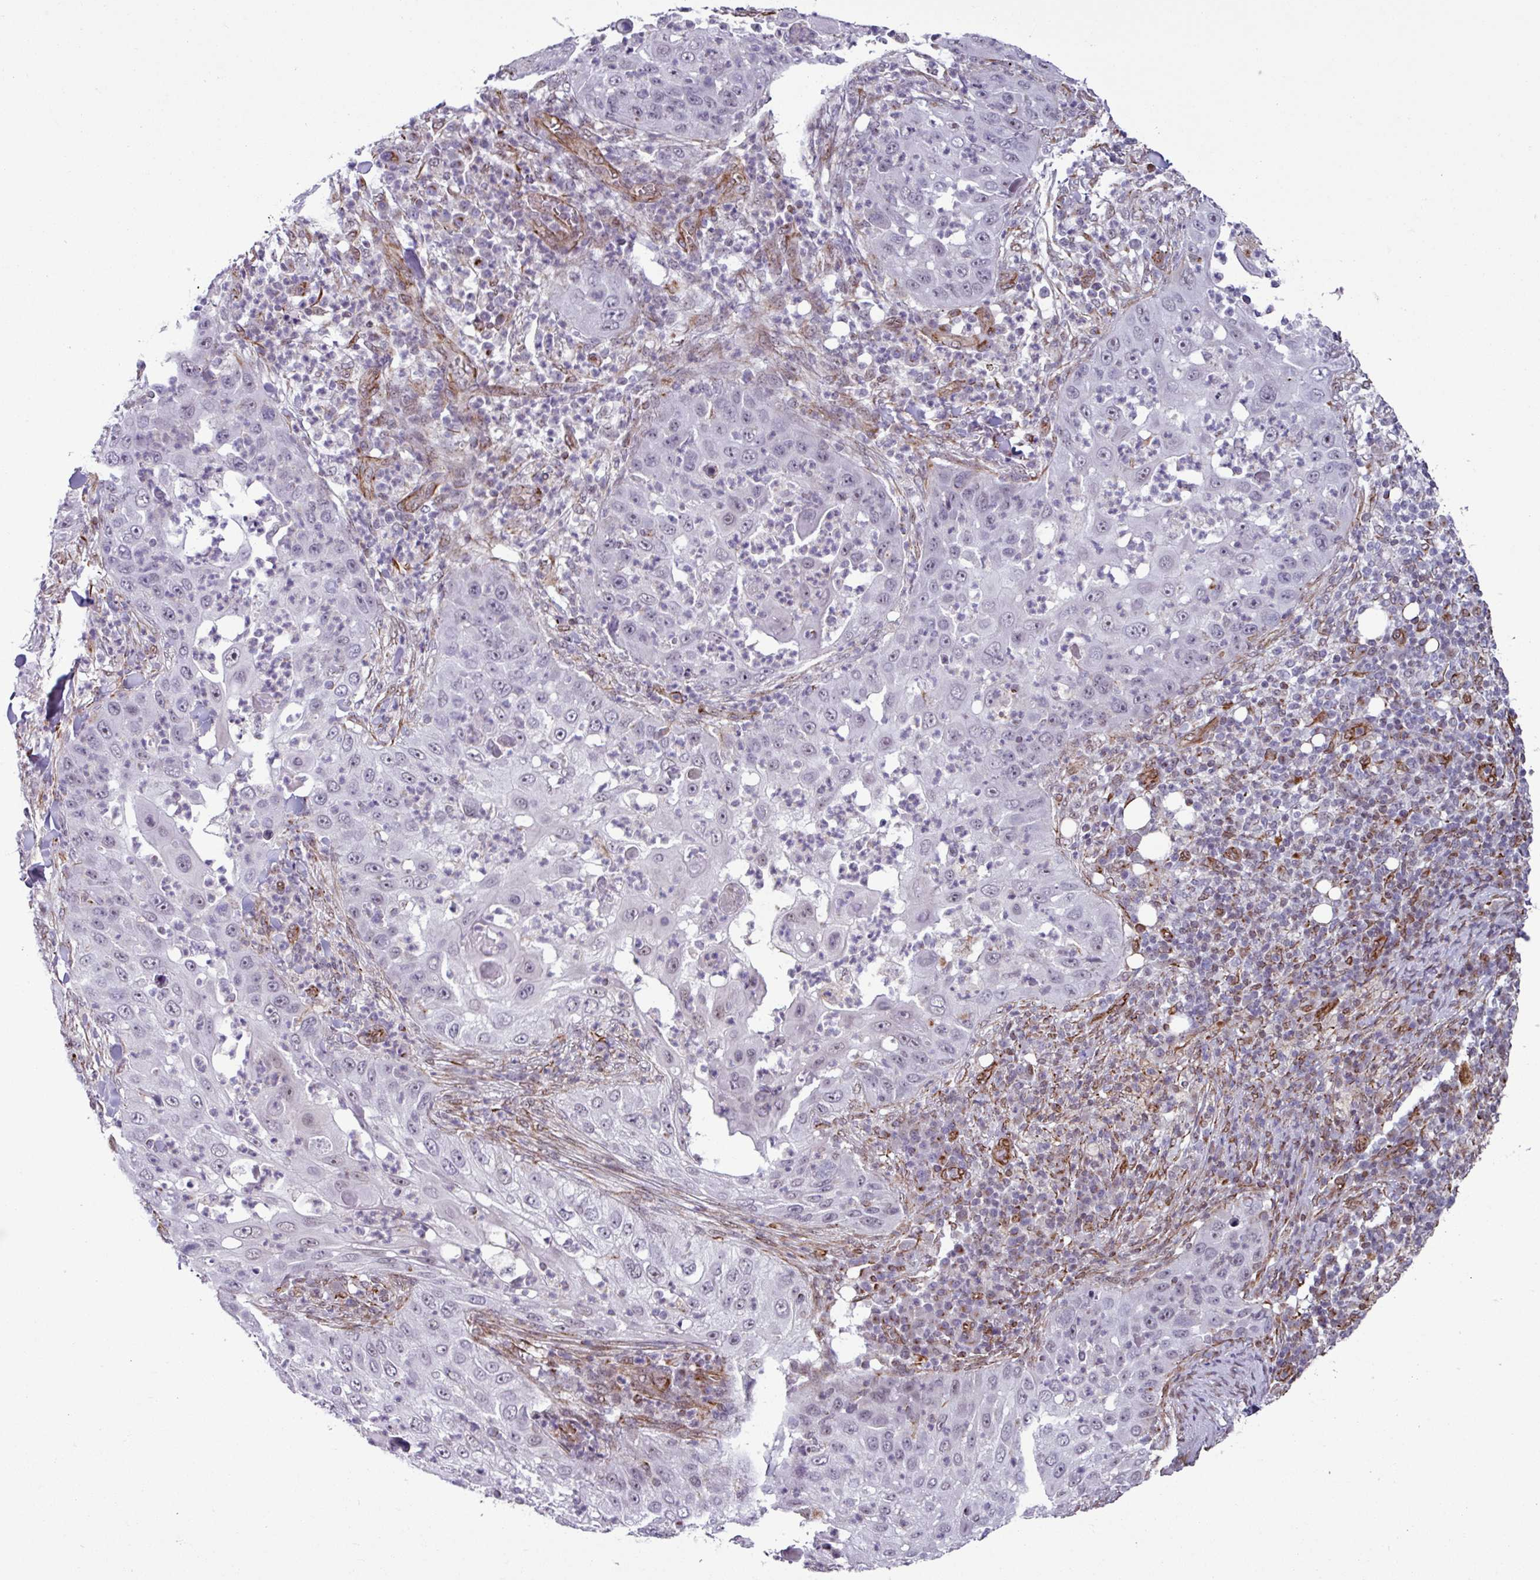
{"staining": {"intensity": "weak", "quantity": "<25%", "location": "nuclear"}, "tissue": "skin cancer", "cell_type": "Tumor cells", "image_type": "cancer", "snomed": [{"axis": "morphology", "description": "Squamous cell carcinoma, NOS"}, {"axis": "topography", "description": "Skin"}], "caption": "High magnification brightfield microscopy of skin cancer (squamous cell carcinoma) stained with DAB (3,3'-diaminobenzidine) (brown) and counterstained with hematoxylin (blue): tumor cells show no significant staining.", "gene": "CHD3", "patient": {"sex": "female", "age": 44}}